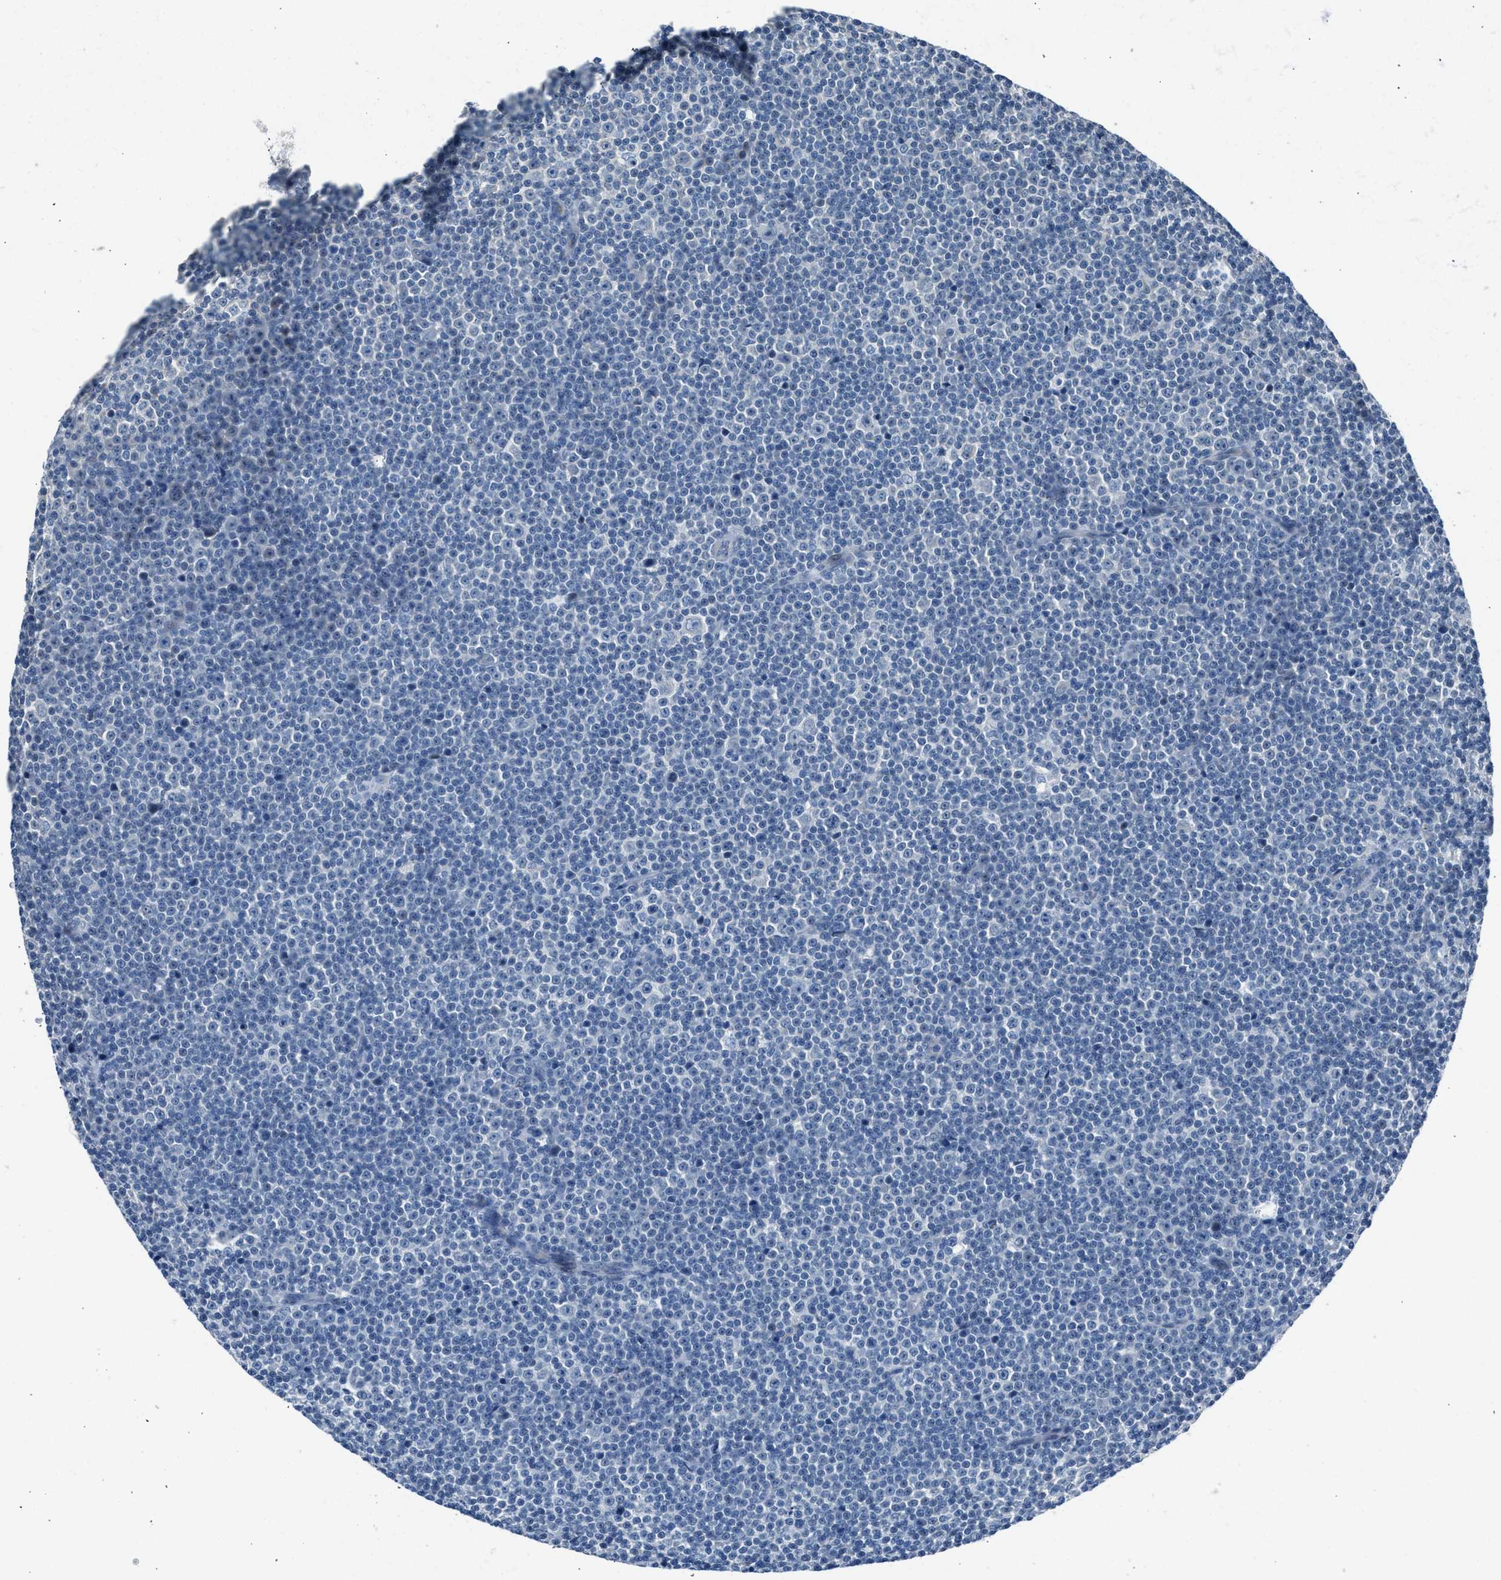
{"staining": {"intensity": "negative", "quantity": "none", "location": "none"}, "tissue": "lymphoma", "cell_type": "Tumor cells", "image_type": "cancer", "snomed": [{"axis": "morphology", "description": "Malignant lymphoma, non-Hodgkin's type, Low grade"}, {"axis": "topography", "description": "Lymph node"}], "caption": "This histopathology image is of malignant lymphoma, non-Hodgkin's type (low-grade) stained with IHC to label a protein in brown with the nuclei are counter-stained blue. There is no staining in tumor cells. (DAB immunohistochemistry (IHC) with hematoxylin counter stain).", "gene": "RNF41", "patient": {"sex": "female", "age": 67}}